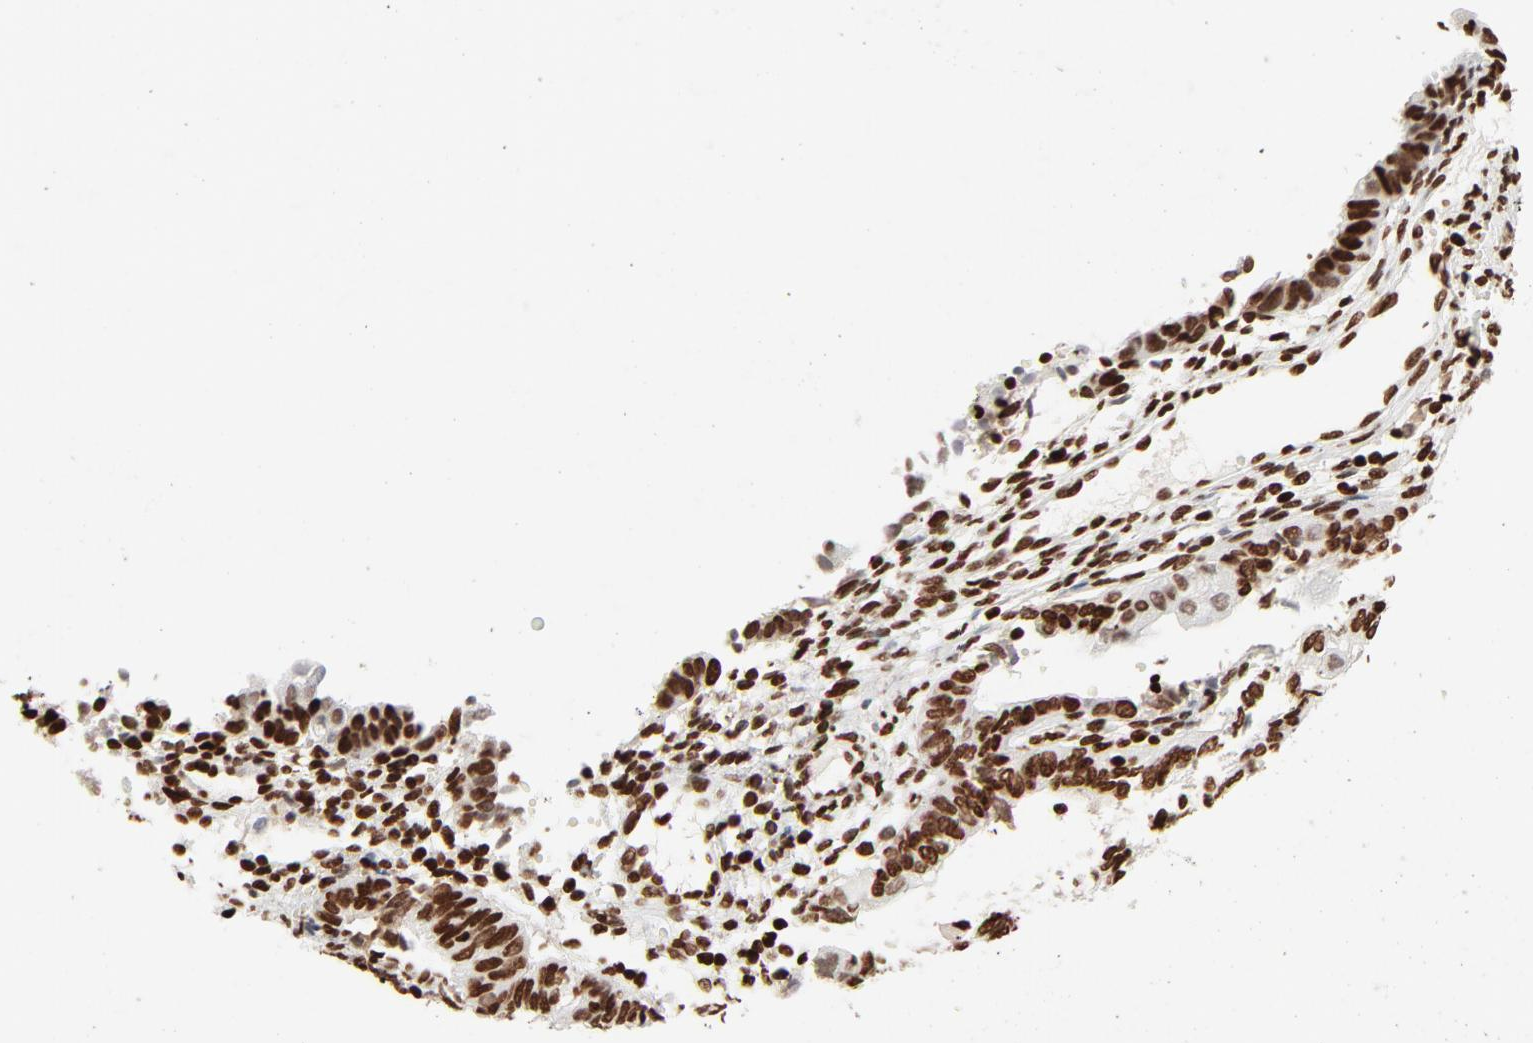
{"staining": {"intensity": "moderate", "quantity": ">75%", "location": "nuclear"}, "tissue": "endometrial cancer", "cell_type": "Tumor cells", "image_type": "cancer", "snomed": [{"axis": "morphology", "description": "Adenocarcinoma, NOS"}, {"axis": "topography", "description": "Endometrium"}], "caption": "Tumor cells show medium levels of moderate nuclear staining in about >75% of cells in adenocarcinoma (endometrial). Using DAB (3,3'-diaminobenzidine) (brown) and hematoxylin (blue) stains, captured at high magnification using brightfield microscopy.", "gene": "HMGB2", "patient": {"sex": "female", "age": 63}}